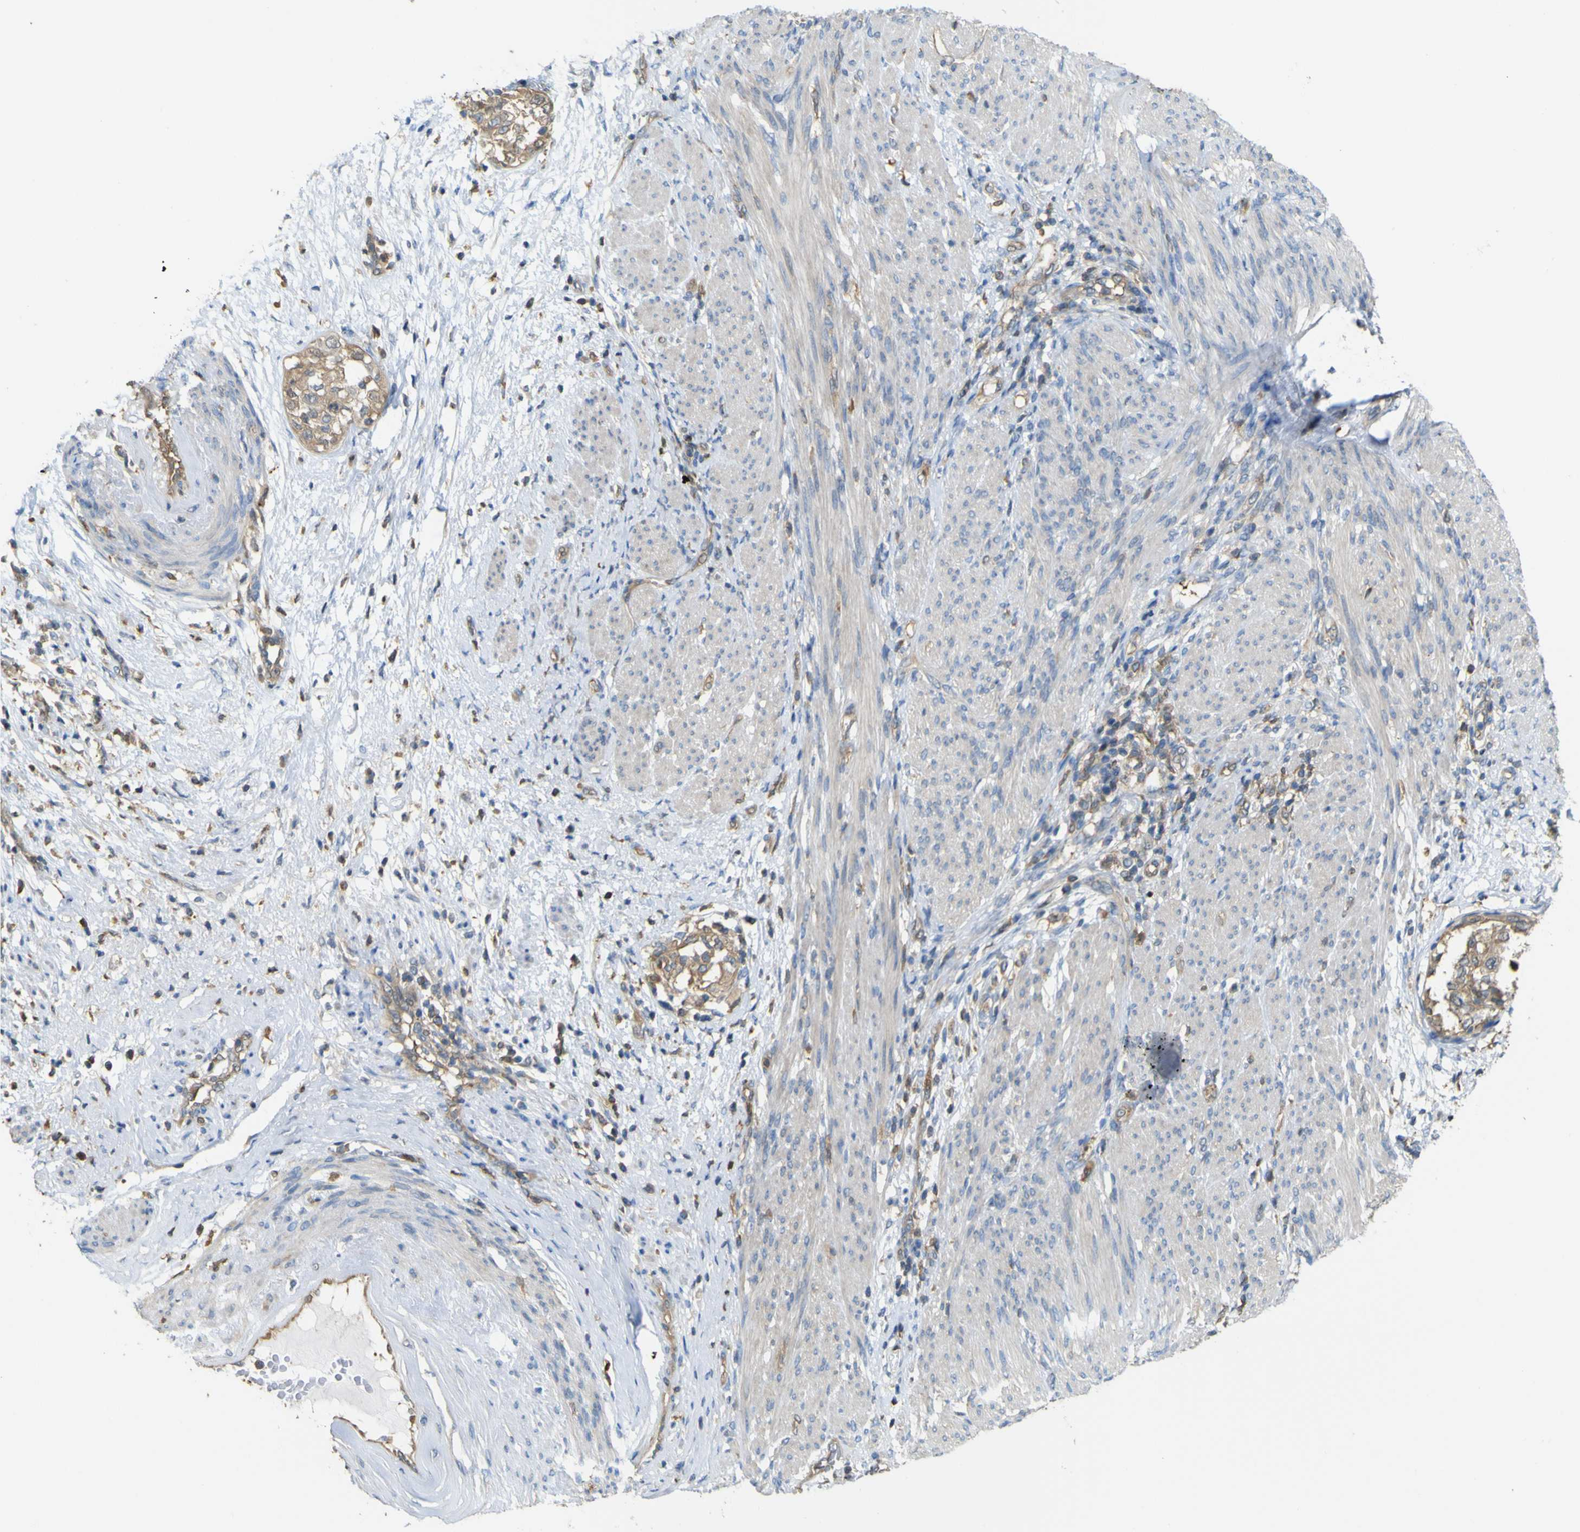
{"staining": {"intensity": "moderate", "quantity": ">75%", "location": "cytoplasmic/membranous"}, "tissue": "endometrial cancer", "cell_type": "Tumor cells", "image_type": "cancer", "snomed": [{"axis": "morphology", "description": "Adenocarcinoma, NOS"}, {"axis": "topography", "description": "Endometrium"}], "caption": "An immunohistochemistry (IHC) histopathology image of tumor tissue is shown. Protein staining in brown shows moderate cytoplasmic/membranous positivity in endometrial adenocarcinoma within tumor cells. The protein is shown in brown color, while the nuclei are stained blue.", "gene": "ABHD3", "patient": {"sex": "female", "age": 85}}